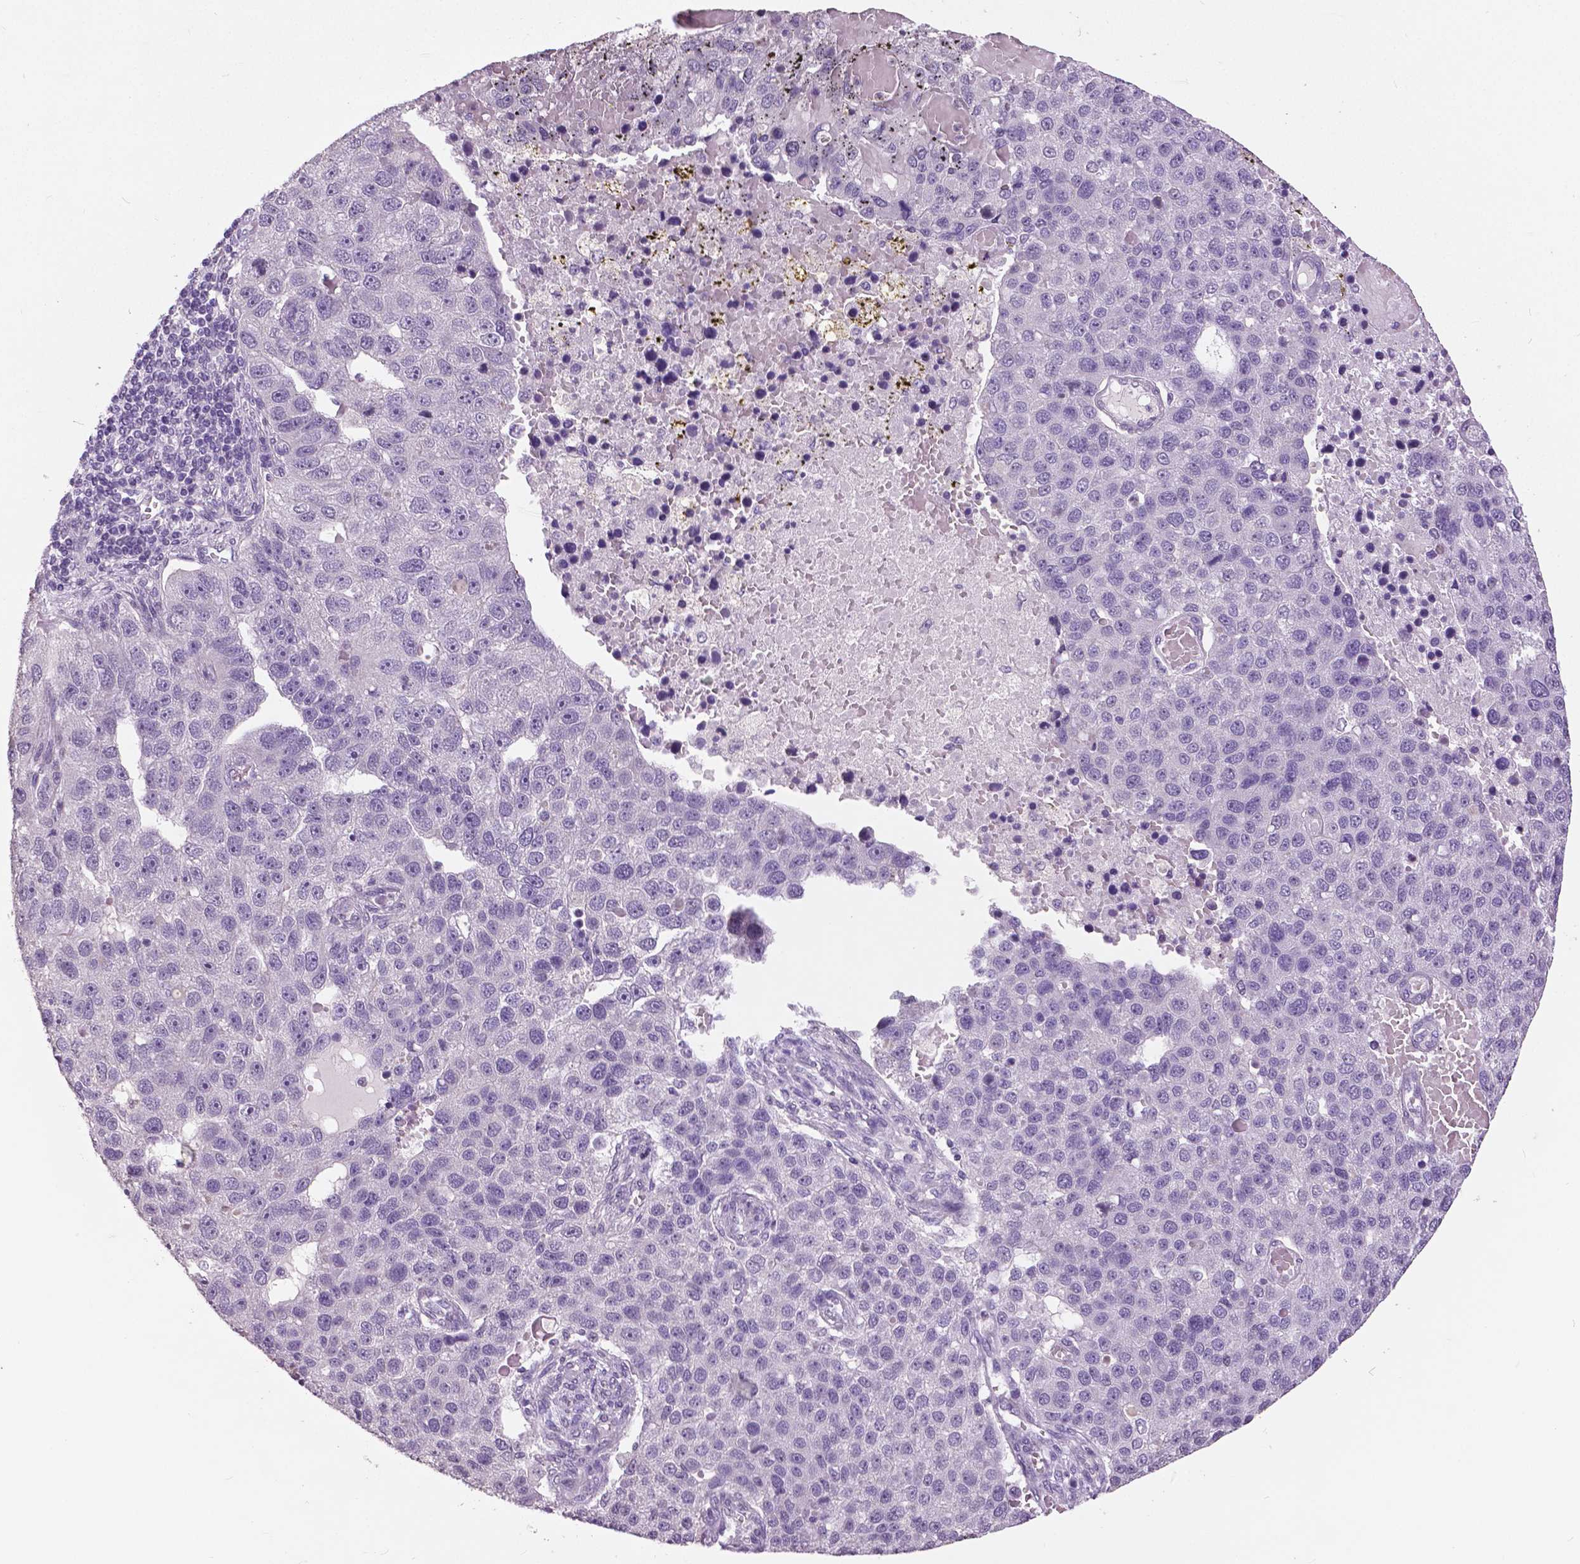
{"staining": {"intensity": "negative", "quantity": "none", "location": "none"}, "tissue": "pancreatic cancer", "cell_type": "Tumor cells", "image_type": "cancer", "snomed": [{"axis": "morphology", "description": "Adenocarcinoma, NOS"}, {"axis": "topography", "description": "Pancreas"}], "caption": "DAB immunohistochemical staining of pancreatic adenocarcinoma reveals no significant expression in tumor cells.", "gene": "GRIN2A", "patient": {"sex": "female", "age": 61}}